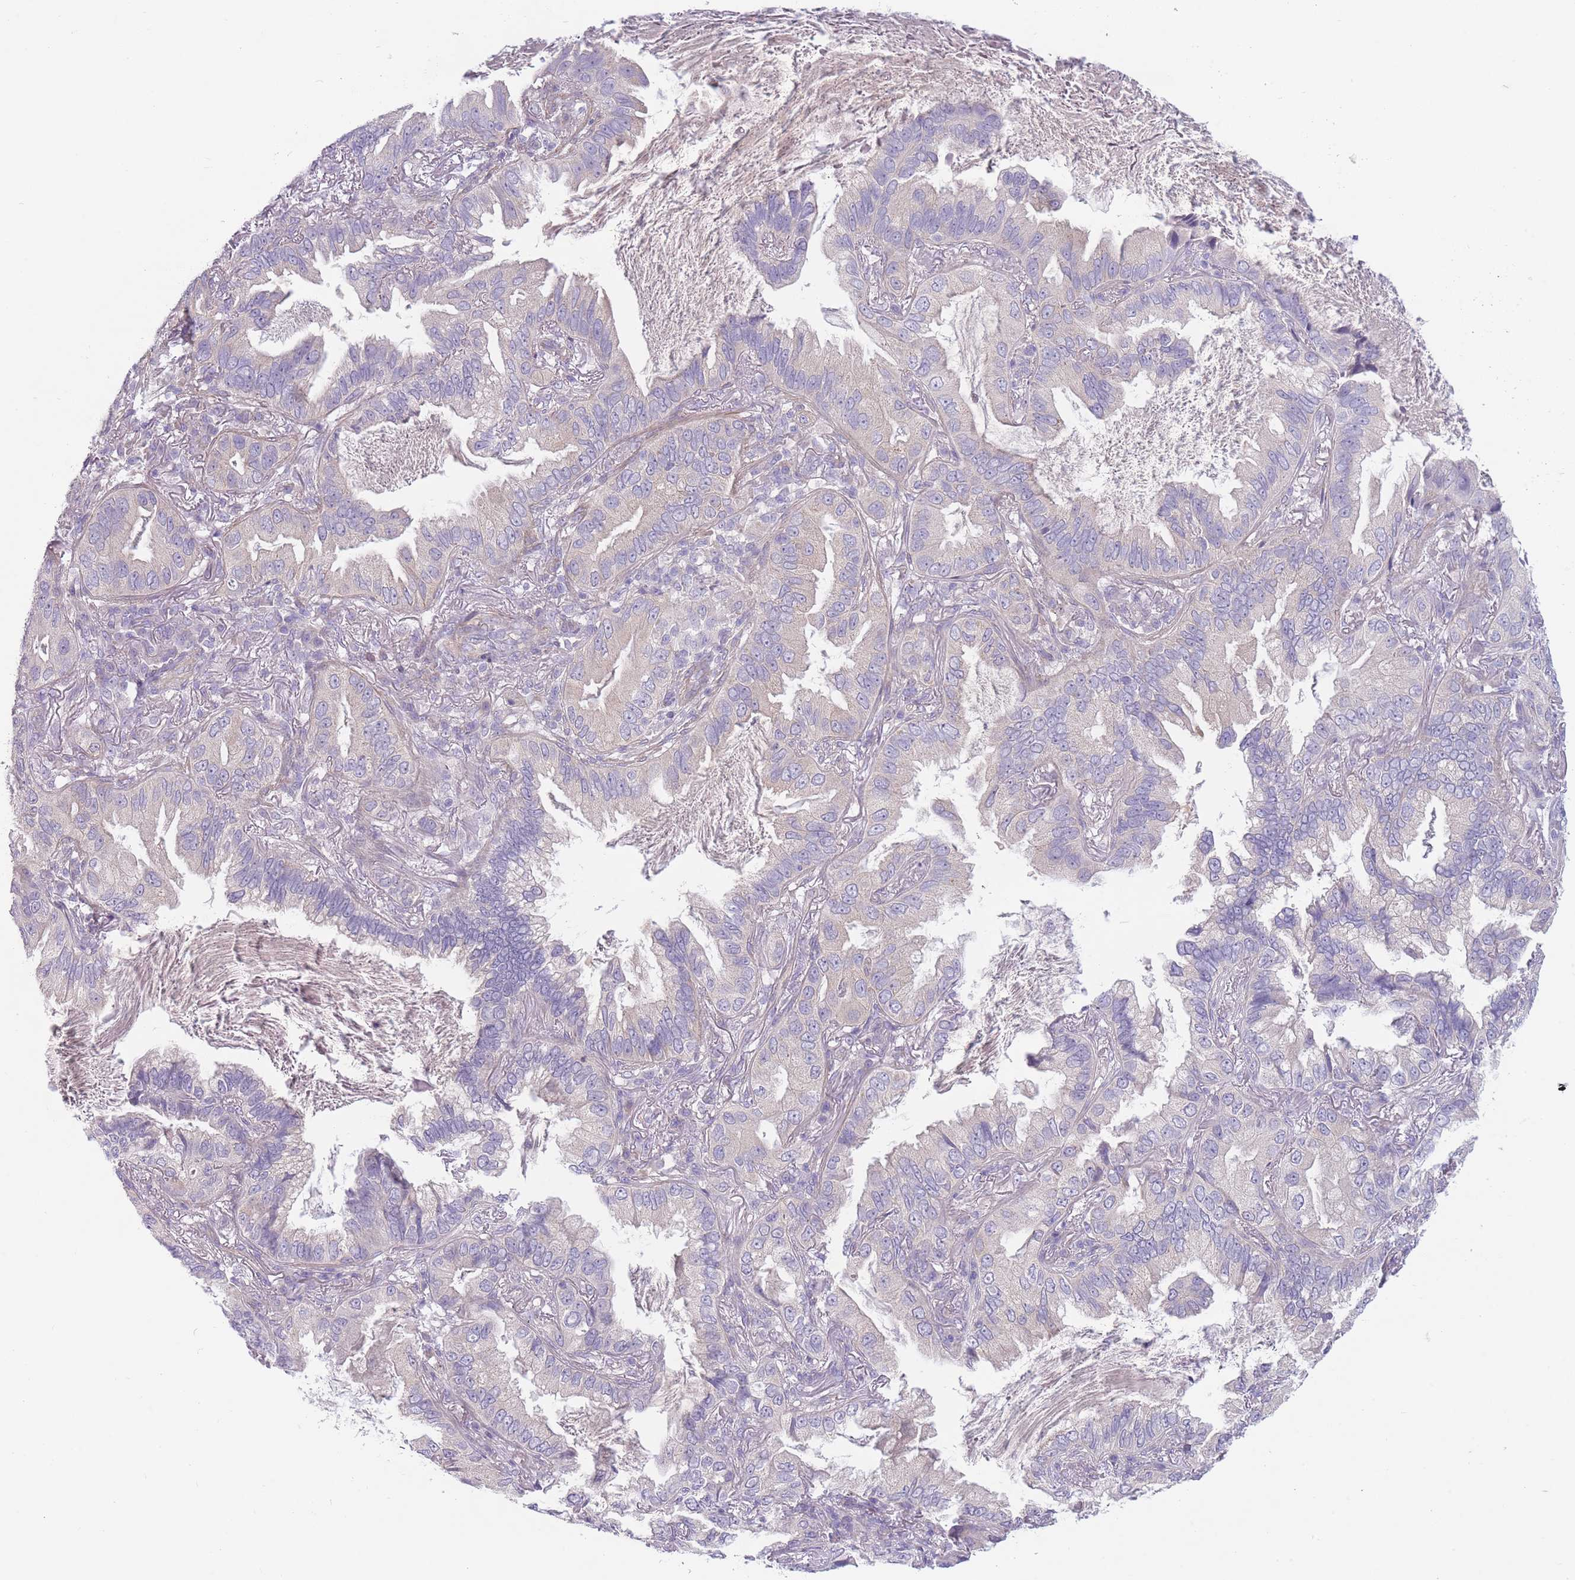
{"staining": {"intensity": "negative", "quantity": "none", "location": "none"}, "tissue": "lung cancer", "cell_type": "Tumor cells", "image_type": "cancer", "snomed": [{"axis": "morphology", "description": "Adenocarcinoma, NOS"}, {"axis": "topography", "description": "Lung"}], "caption": "An immunohistochemistry (IHC) image of lung cancer is shown. There is no staining in tumor cells of lung cancer.", "gene": "PNPLA5", "patient": {"sex": "female", "age": 69}}